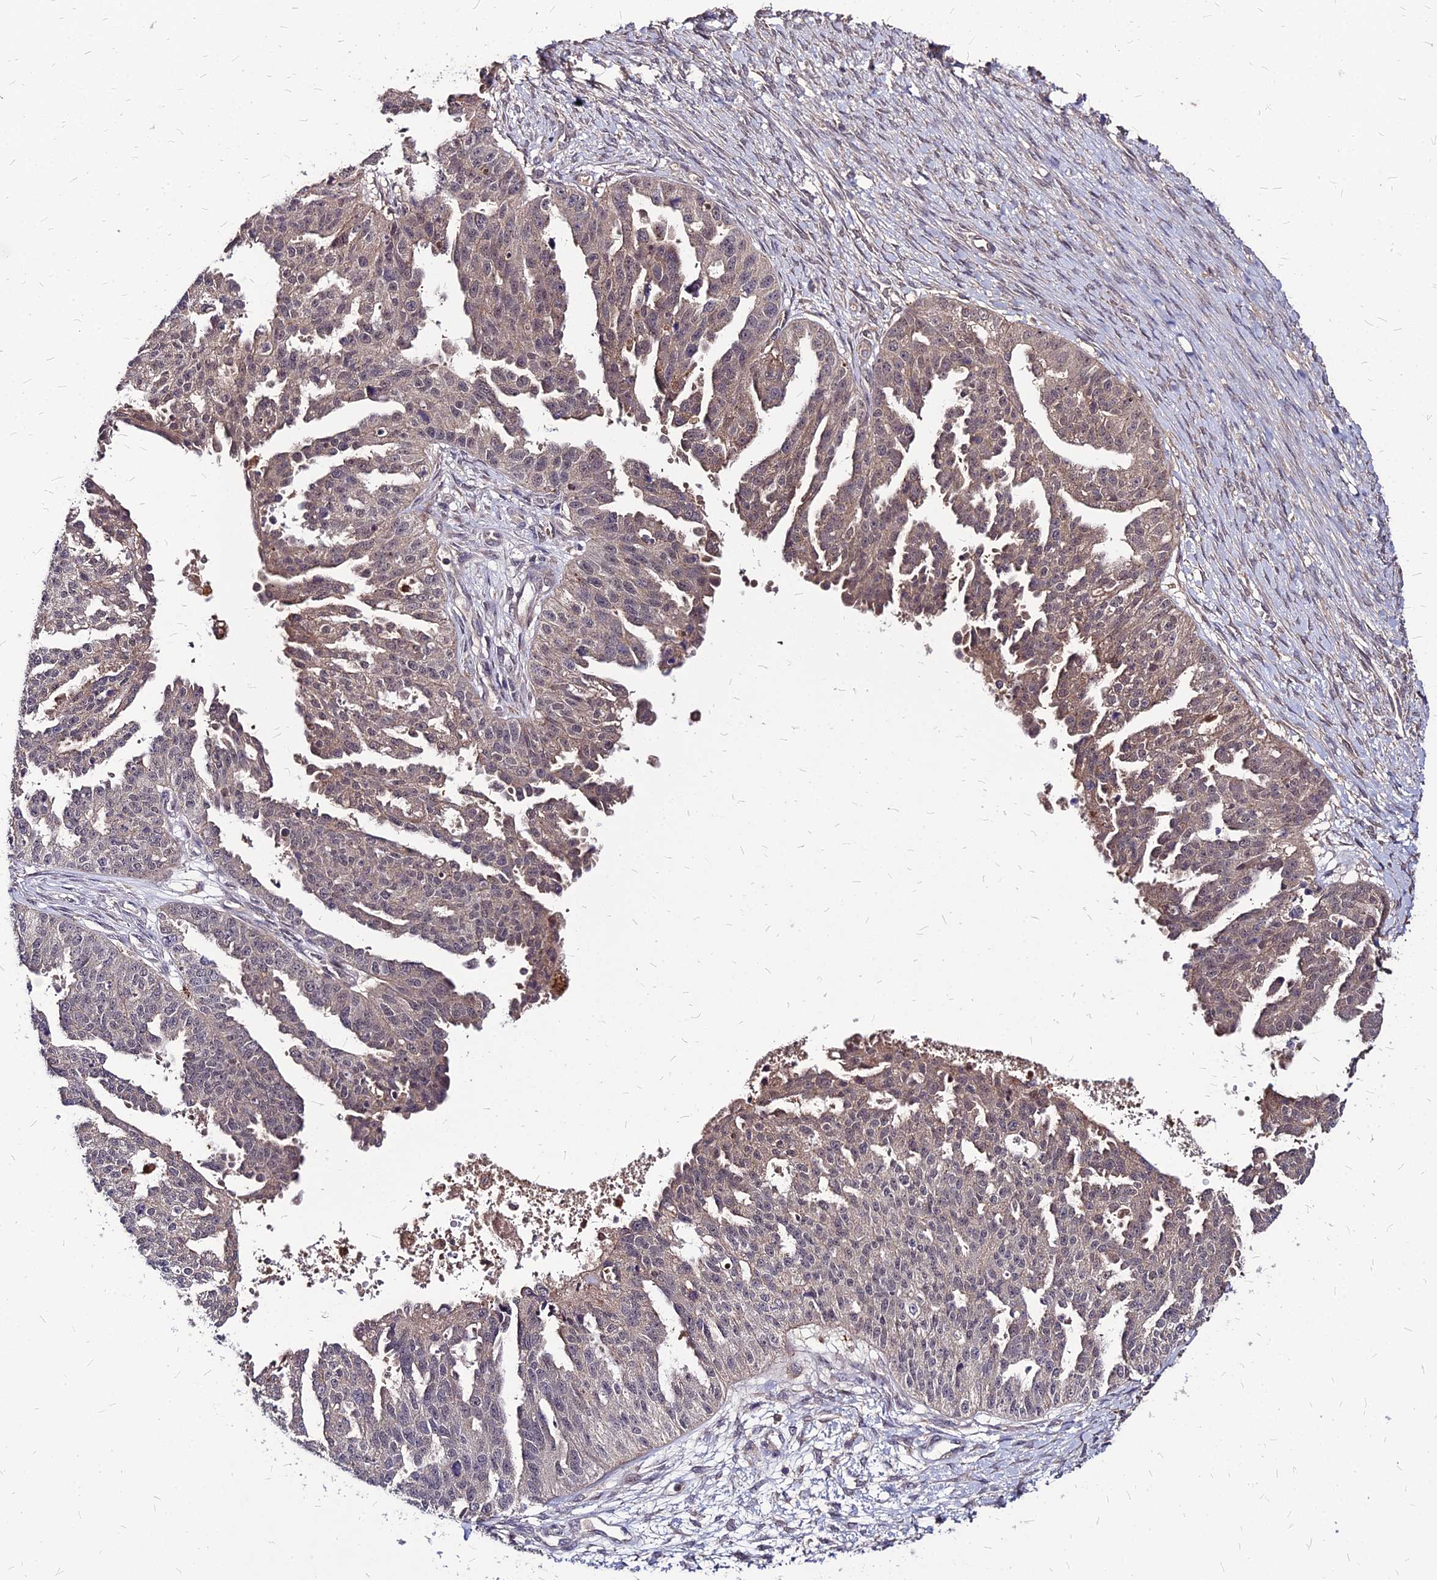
{"staining": {"intensity": "weak", "quantity": "25%-75%", "location": "cytoplasmic/membranous"}, "tissue": "ovarian cancer", "cell_type": "Tumor cells", "image_type": "cancer", "snomed": [{"axis": "morphology", "description": "Cystadenocarcinoma, serous, NOS"}, {"axis": "topography", "description": "Ovary"}], "caption": "Ovarian serous cystadenocarcinoma stained with DAB (3,3'-diaminobenzidine) immunohistochemistry demonstrates low levels of weak cytoplasmic/membranous staining in approximately 25%-75% of tumor cells.", "gene": "APBA3", "patient": {"sex": "female", "age": 58}}